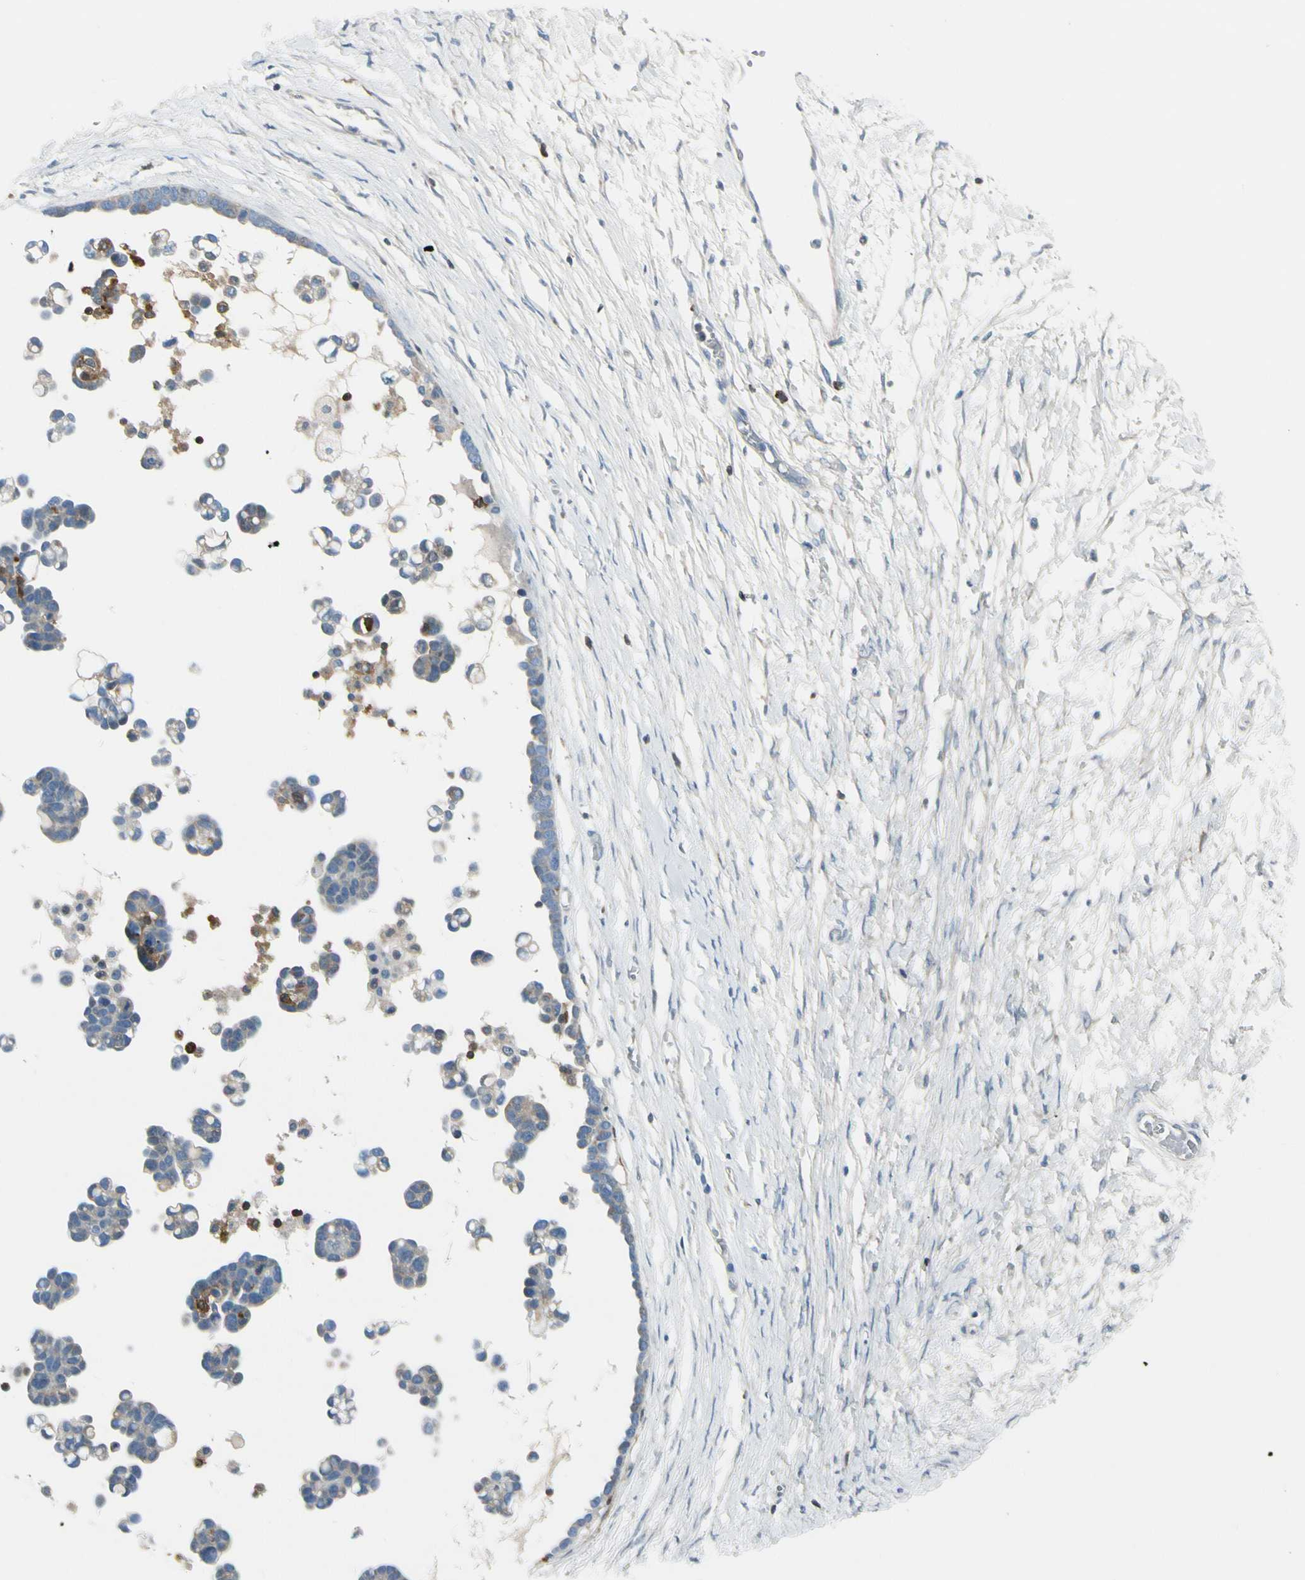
{"staining": {"intensity": "negative", "quantity": "none", "location": "none"}, "tissue": "ovarian cancer", "cell_type": "Tumor cells", "image_type": "cancer", "snomed": [{"axis": "morphology", "description": "Cystadenocarcinoma, serous, NOS"}, {"axis": "topography", "description": "Ovary"}], "caption": "There is no significant staining in tumor cells of ovarian cancer. Brightfield microscopy of IHC stained with DAB (brown) and hematoxylin (blue), captured at high magnification.", "gene": "TRAF1", "patient": {"sex": "female", "age": 54}}